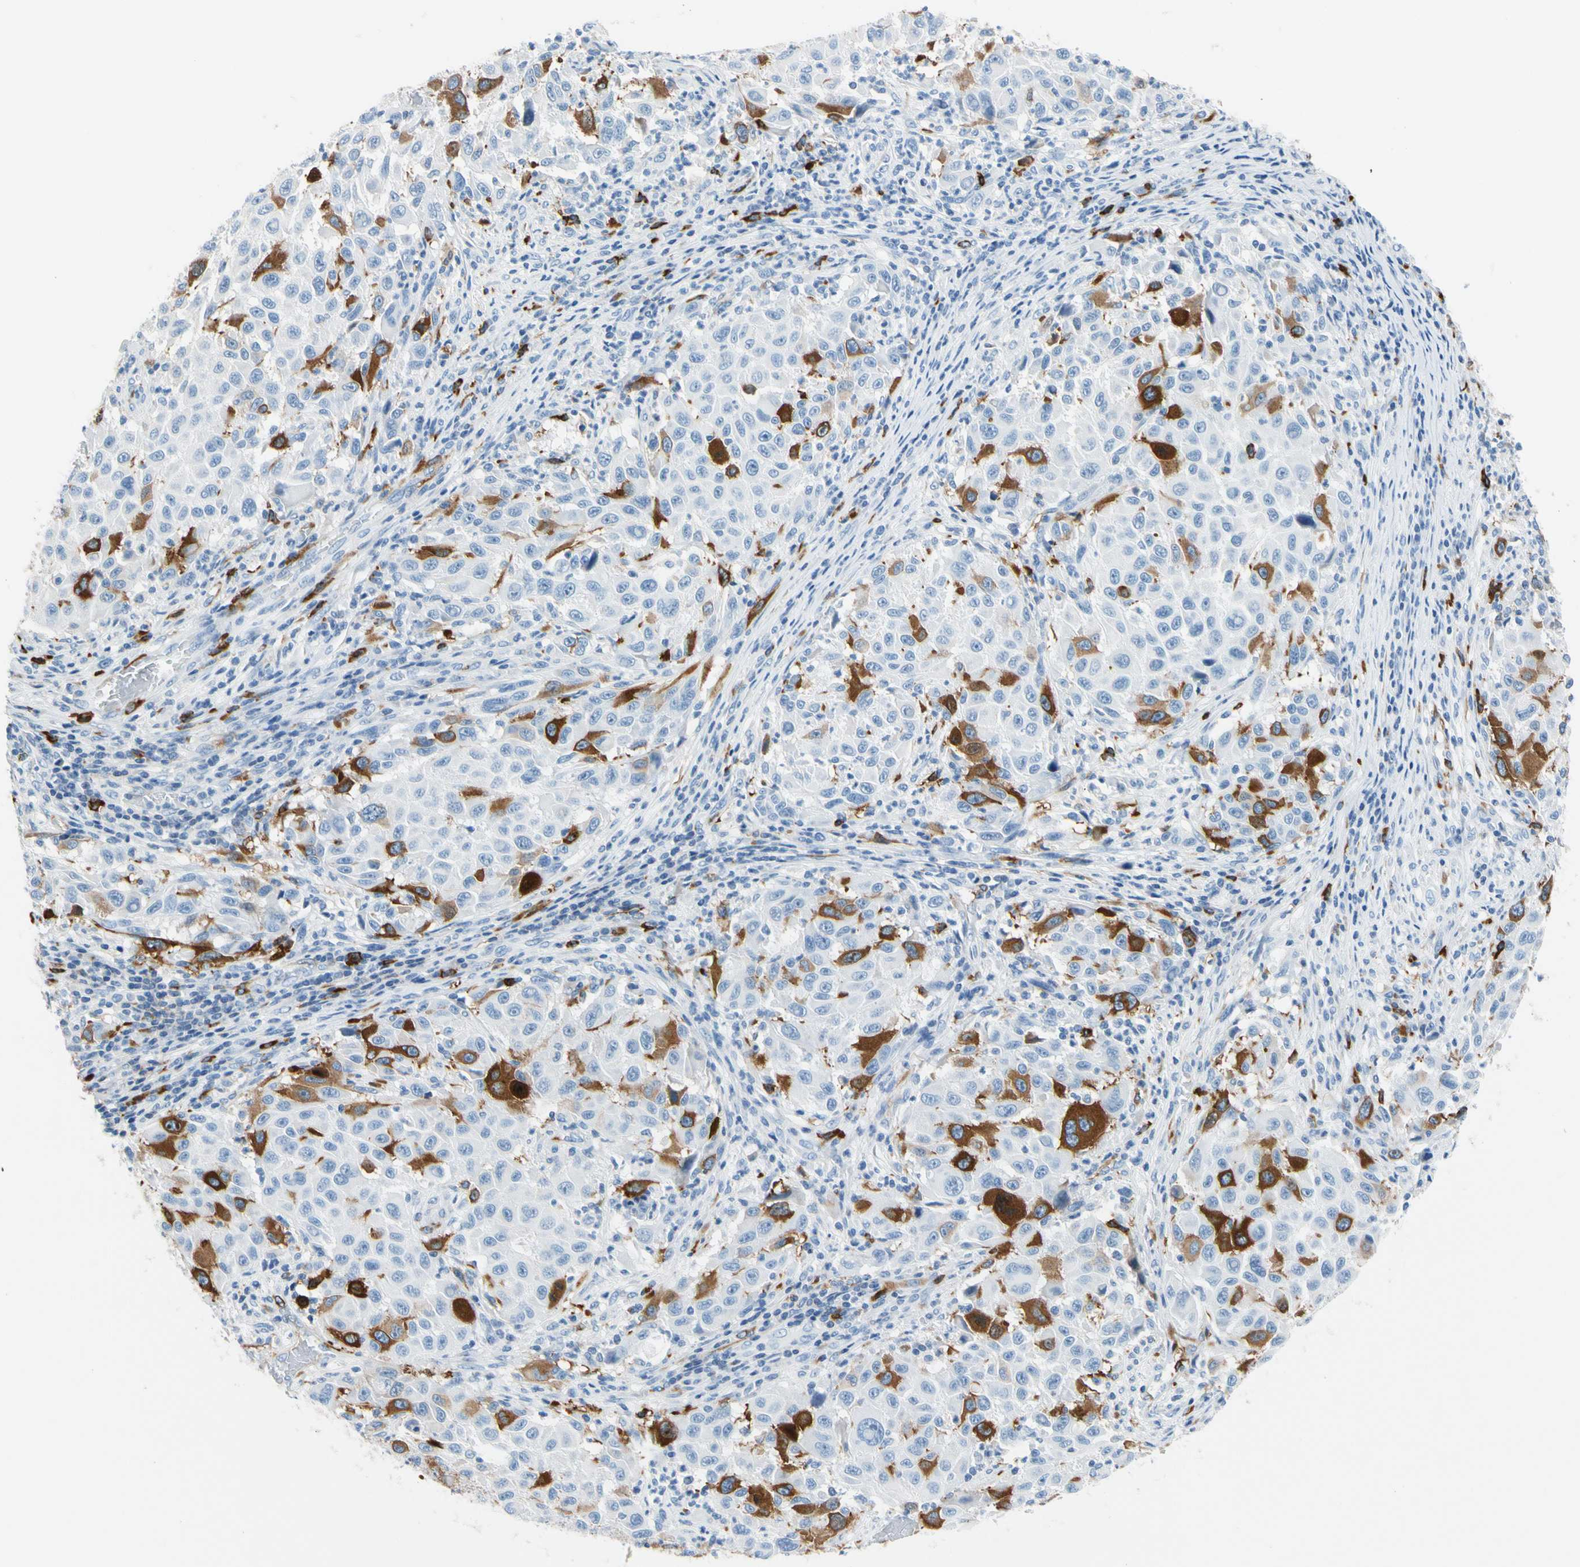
{"staining": {"intensity": "moderate", "quantity": "25%-75%", "location": "cytoplasmic/membranous"}, "tissue": "melanoma", "cell_type": "Tumor cells", "image_type": "cancer", "snomed": [{"axis": "morphology", "description": "Malignant melanoma, Metastatic site"}, {"axis": "topography", "description": "Lymph node"}], "caption": "This image reveals immunohistochemistry staining of melanoma, with medium moderate cytoplasmic/membranous staining in approximately 25%-75% of tumor cells.", "gene": "TACC3", "patient": {"sex": "male", "age": 61}}